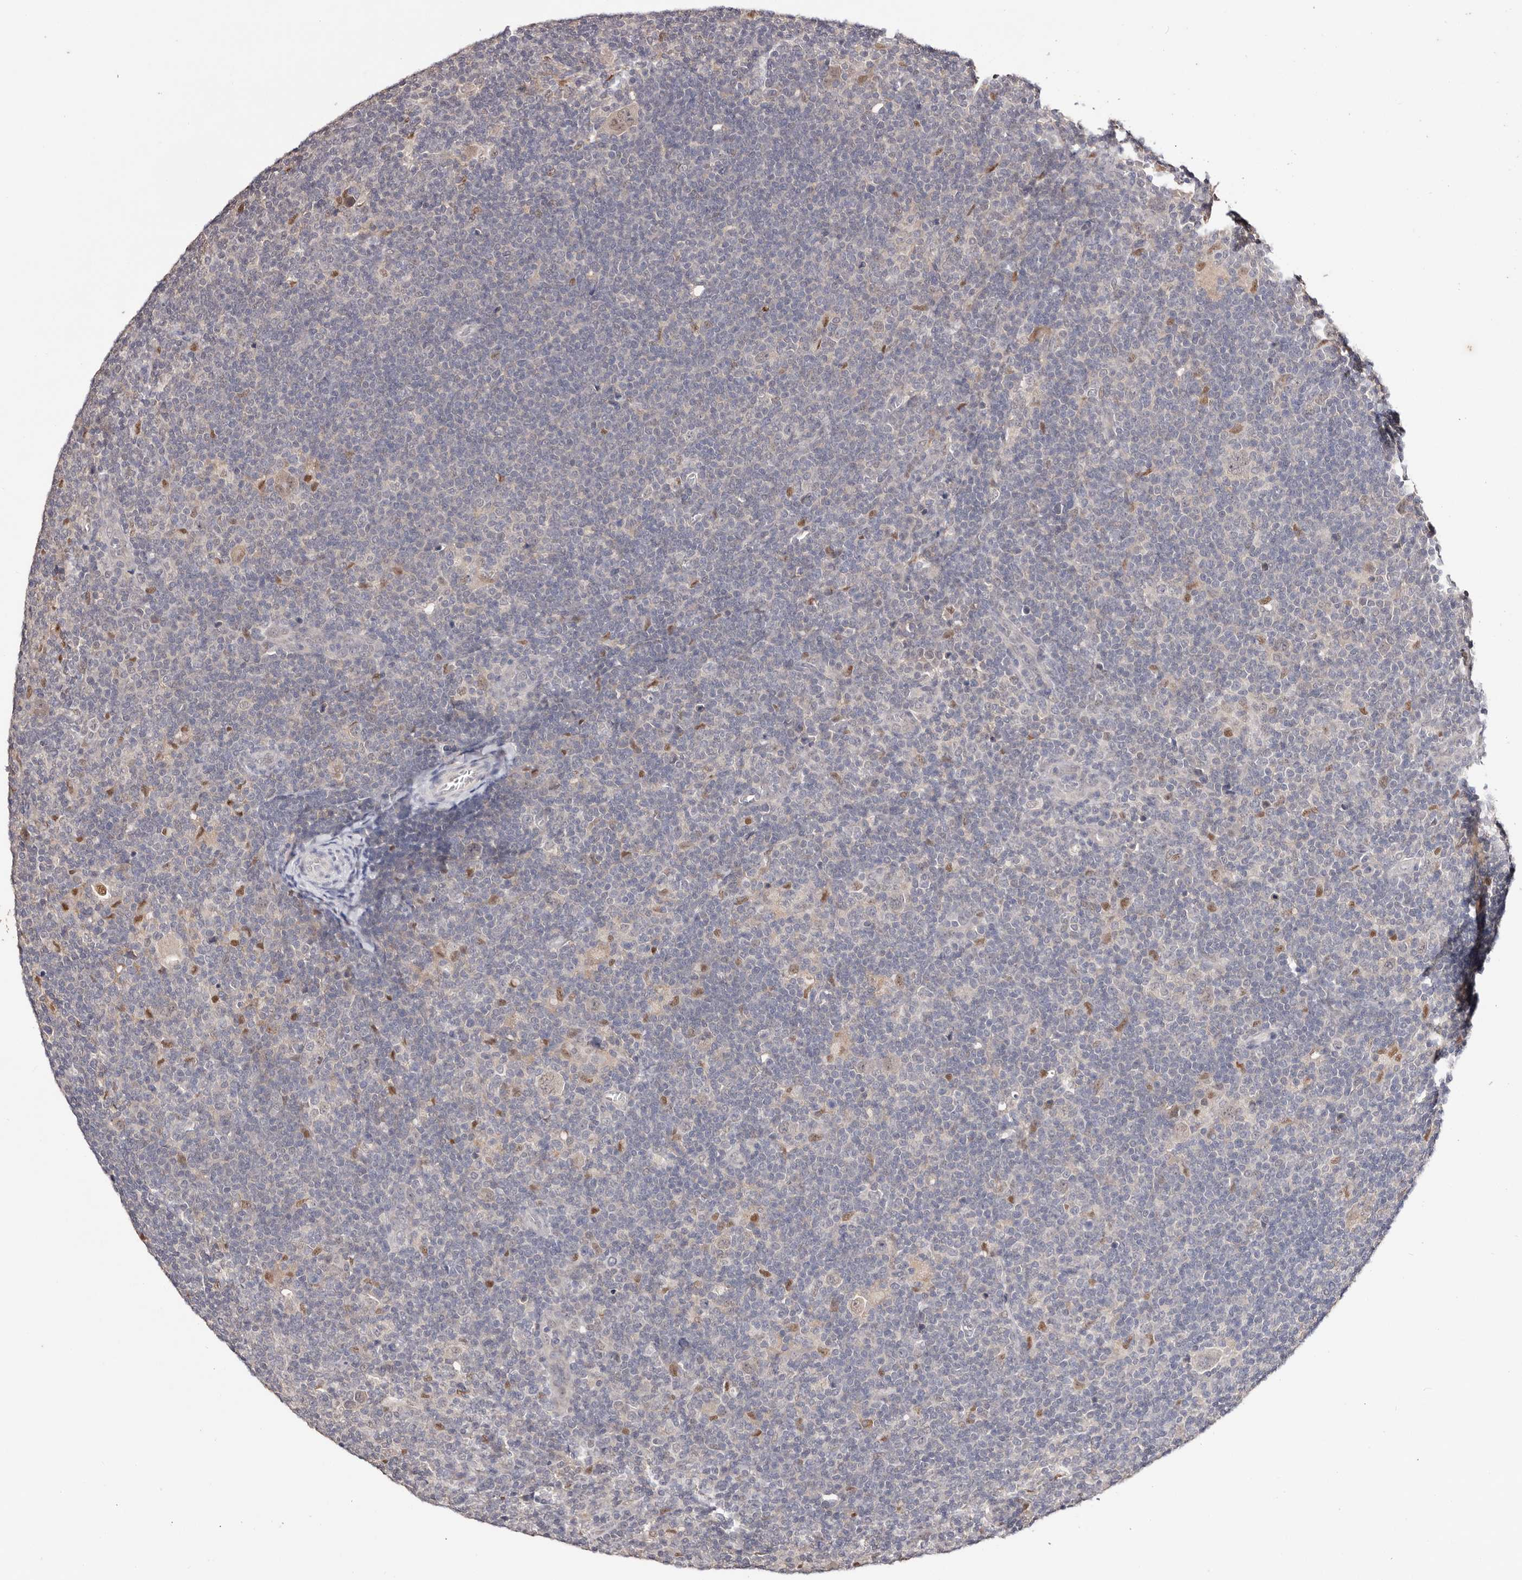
{"staining": {"intensity": "weak", "quantity": "<25%", "location": "nuclear"}, "tissue": "lymphoma", "cell_type": "Tumor cells", "image_type": "cancer", "snomed": [{"axis": "morphology", "description": "Hodgkin's disease, NOS"}, {"axis": "topography", "description": "Lymph node"}], "caption": "Hodgkin's disease was stained to show a protein in brown. There is no significant positivity in tumor cells. The staining was performed using DAB to visualize the protein expression in brown, while the nuclei were stained in blue with hematoxylin (Magnification: 20x).", "gene": "TYW3", "patient": {"sex": "female", "age": 57}}